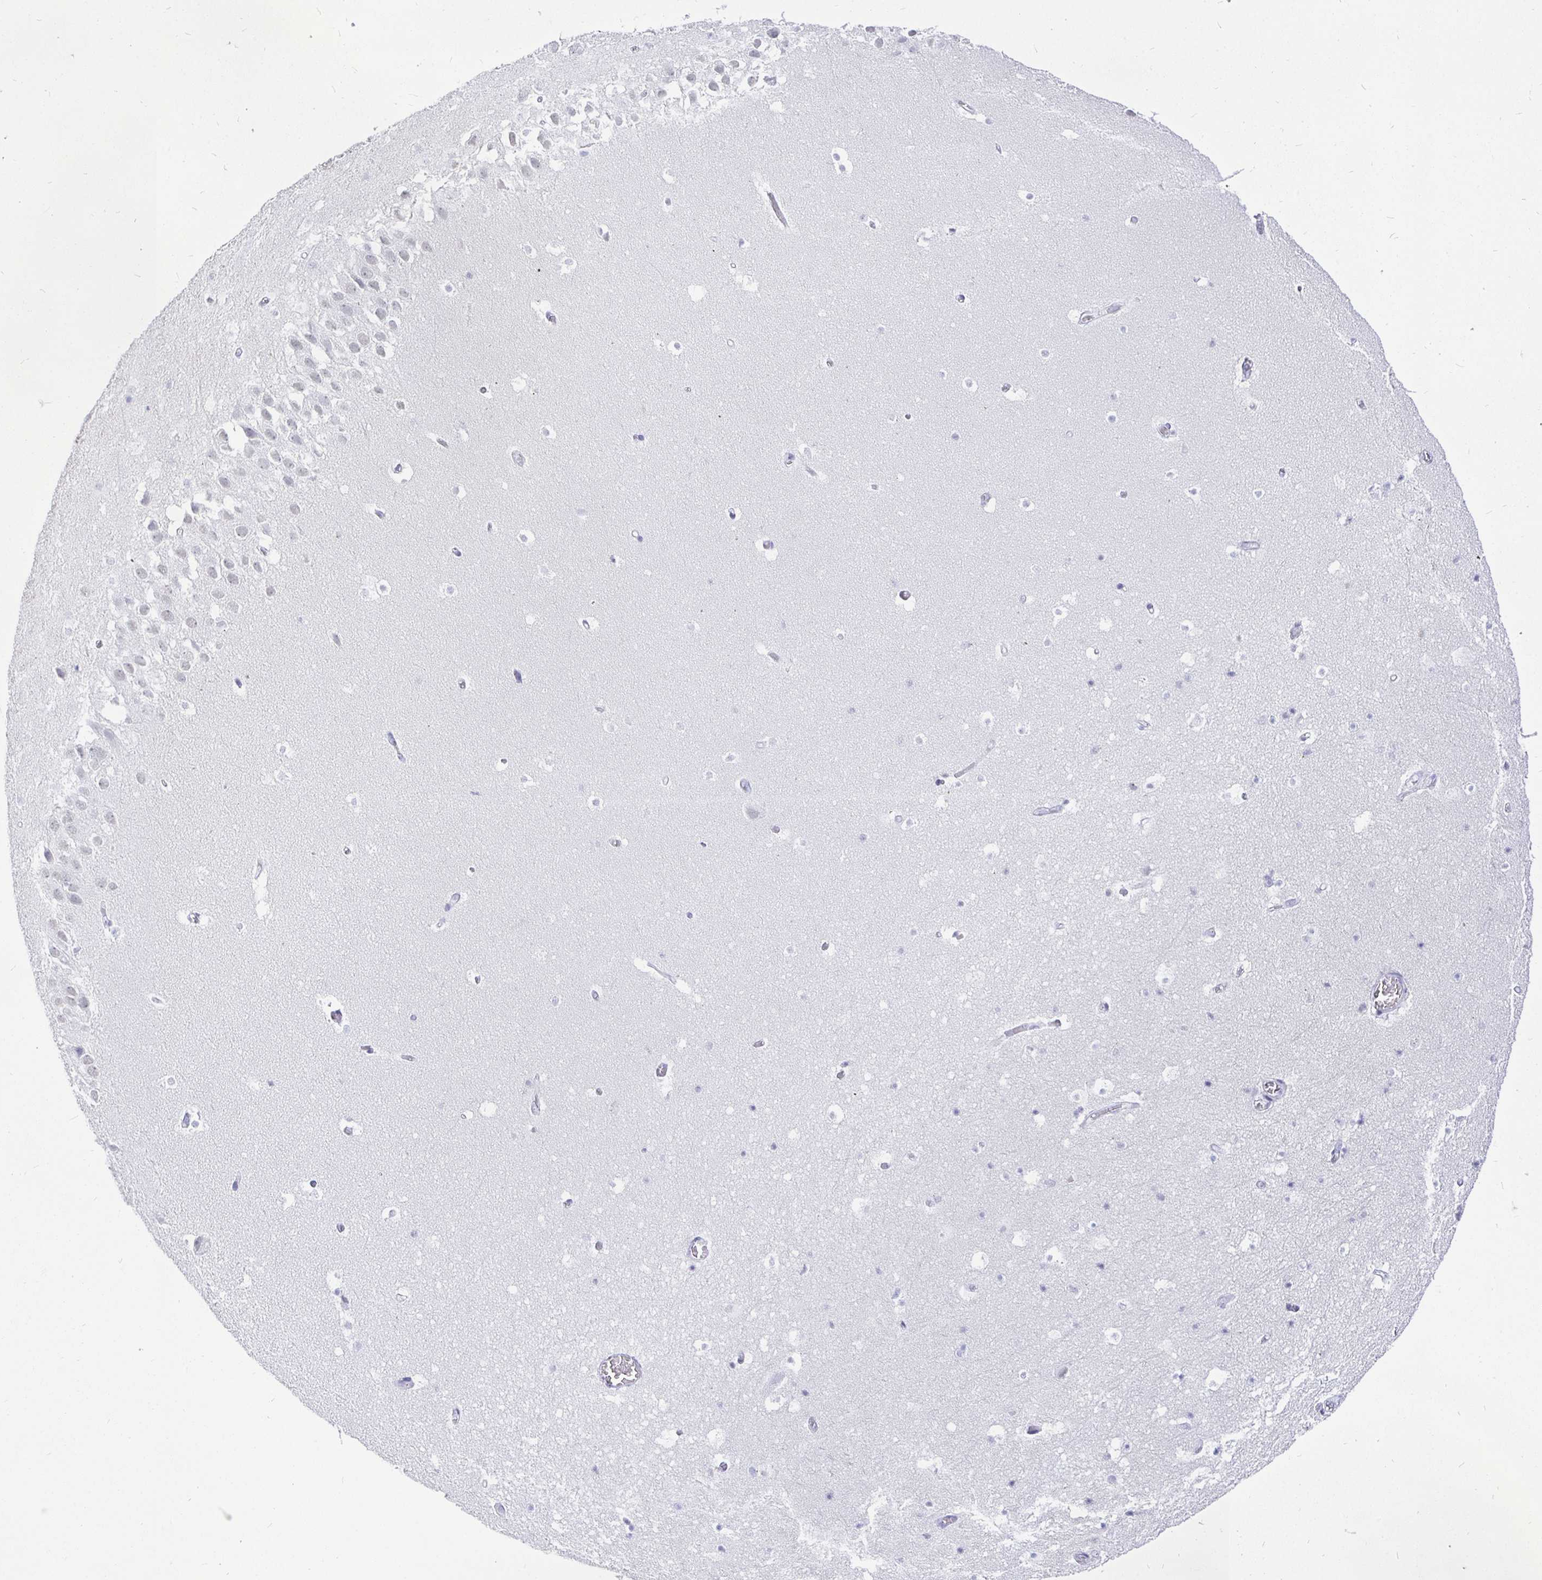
{"staining": {"intensity": "negative", "quantity": "none", "location": "none"}, "tissue": "hippocampus", "cell_type": "Glial cells", "image_type": "normal", "snomed": [{"axis": "morphology", "description": "Normal tissue, NOS"}, {"axis": "topography", "description": "Hippocampus"}], "caption": "This is an IHC histopathology image of unremarkable human hippocampus. There is no expression in glial cells.", "gene": "EZHIP", "patient": {"sex": "male", "age": 26}}